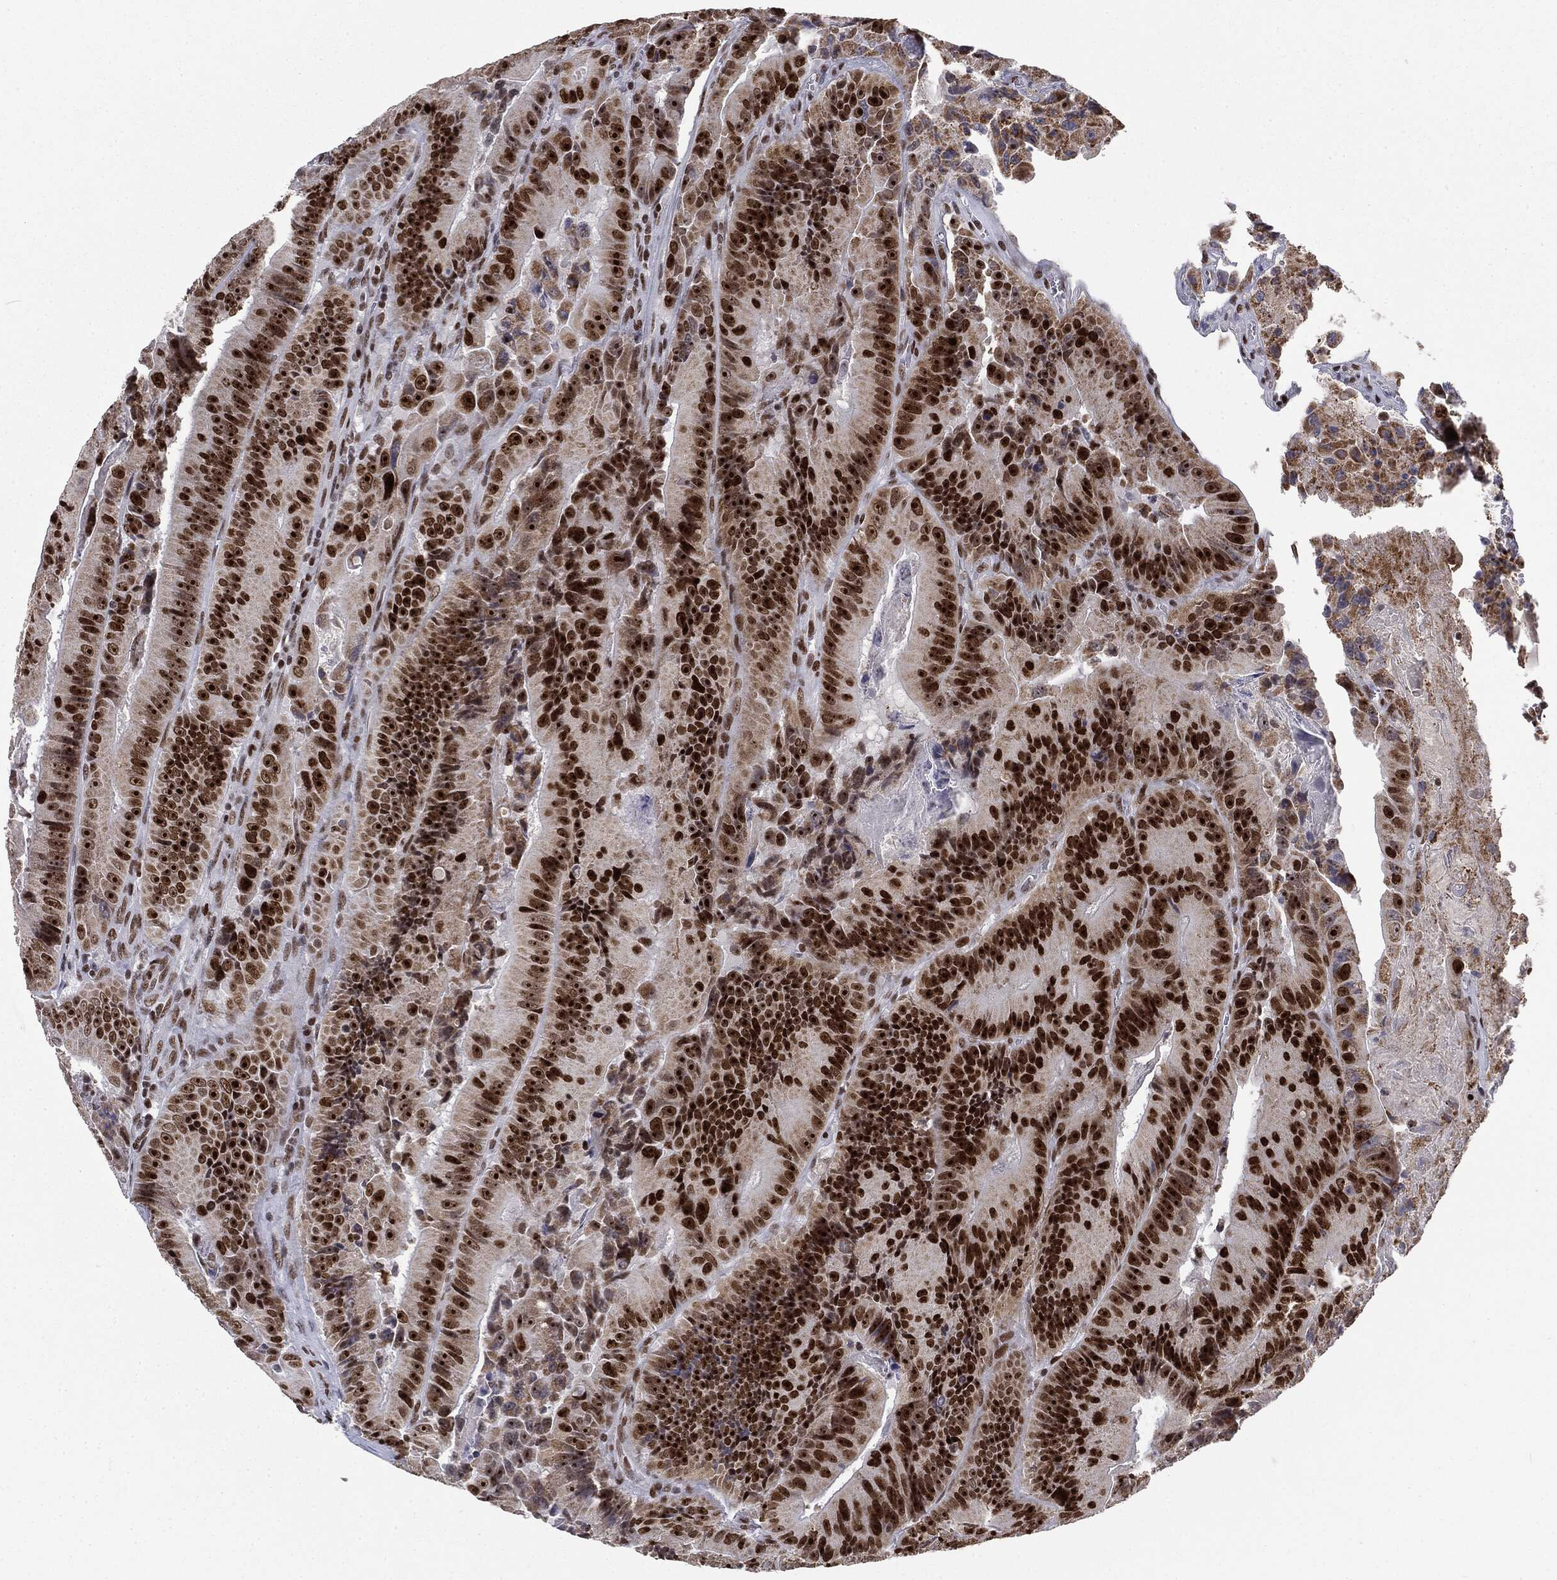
{"staining": {"intensity": "strong", "quantity": ">75%", "location": "nuclear"}, "tissue": "colorectal cancer", "cell_type": "Tumor cells", "image_type": "cancer", "snomed": [{"axis": "morphology", "description": "Adenocarcinoma, NOS"}, {"axis": "topography", "description": "Colon"}], "caption": "Immunohistochemistry photomicrograph of human colorectal adenocarcinoma stained for a protein (brown), which demonstrates high levels of strong nuclear expression in about >75% of tumor cells.", "gene": "MDC1", "patient": {"sex": "female", "age": 86}}